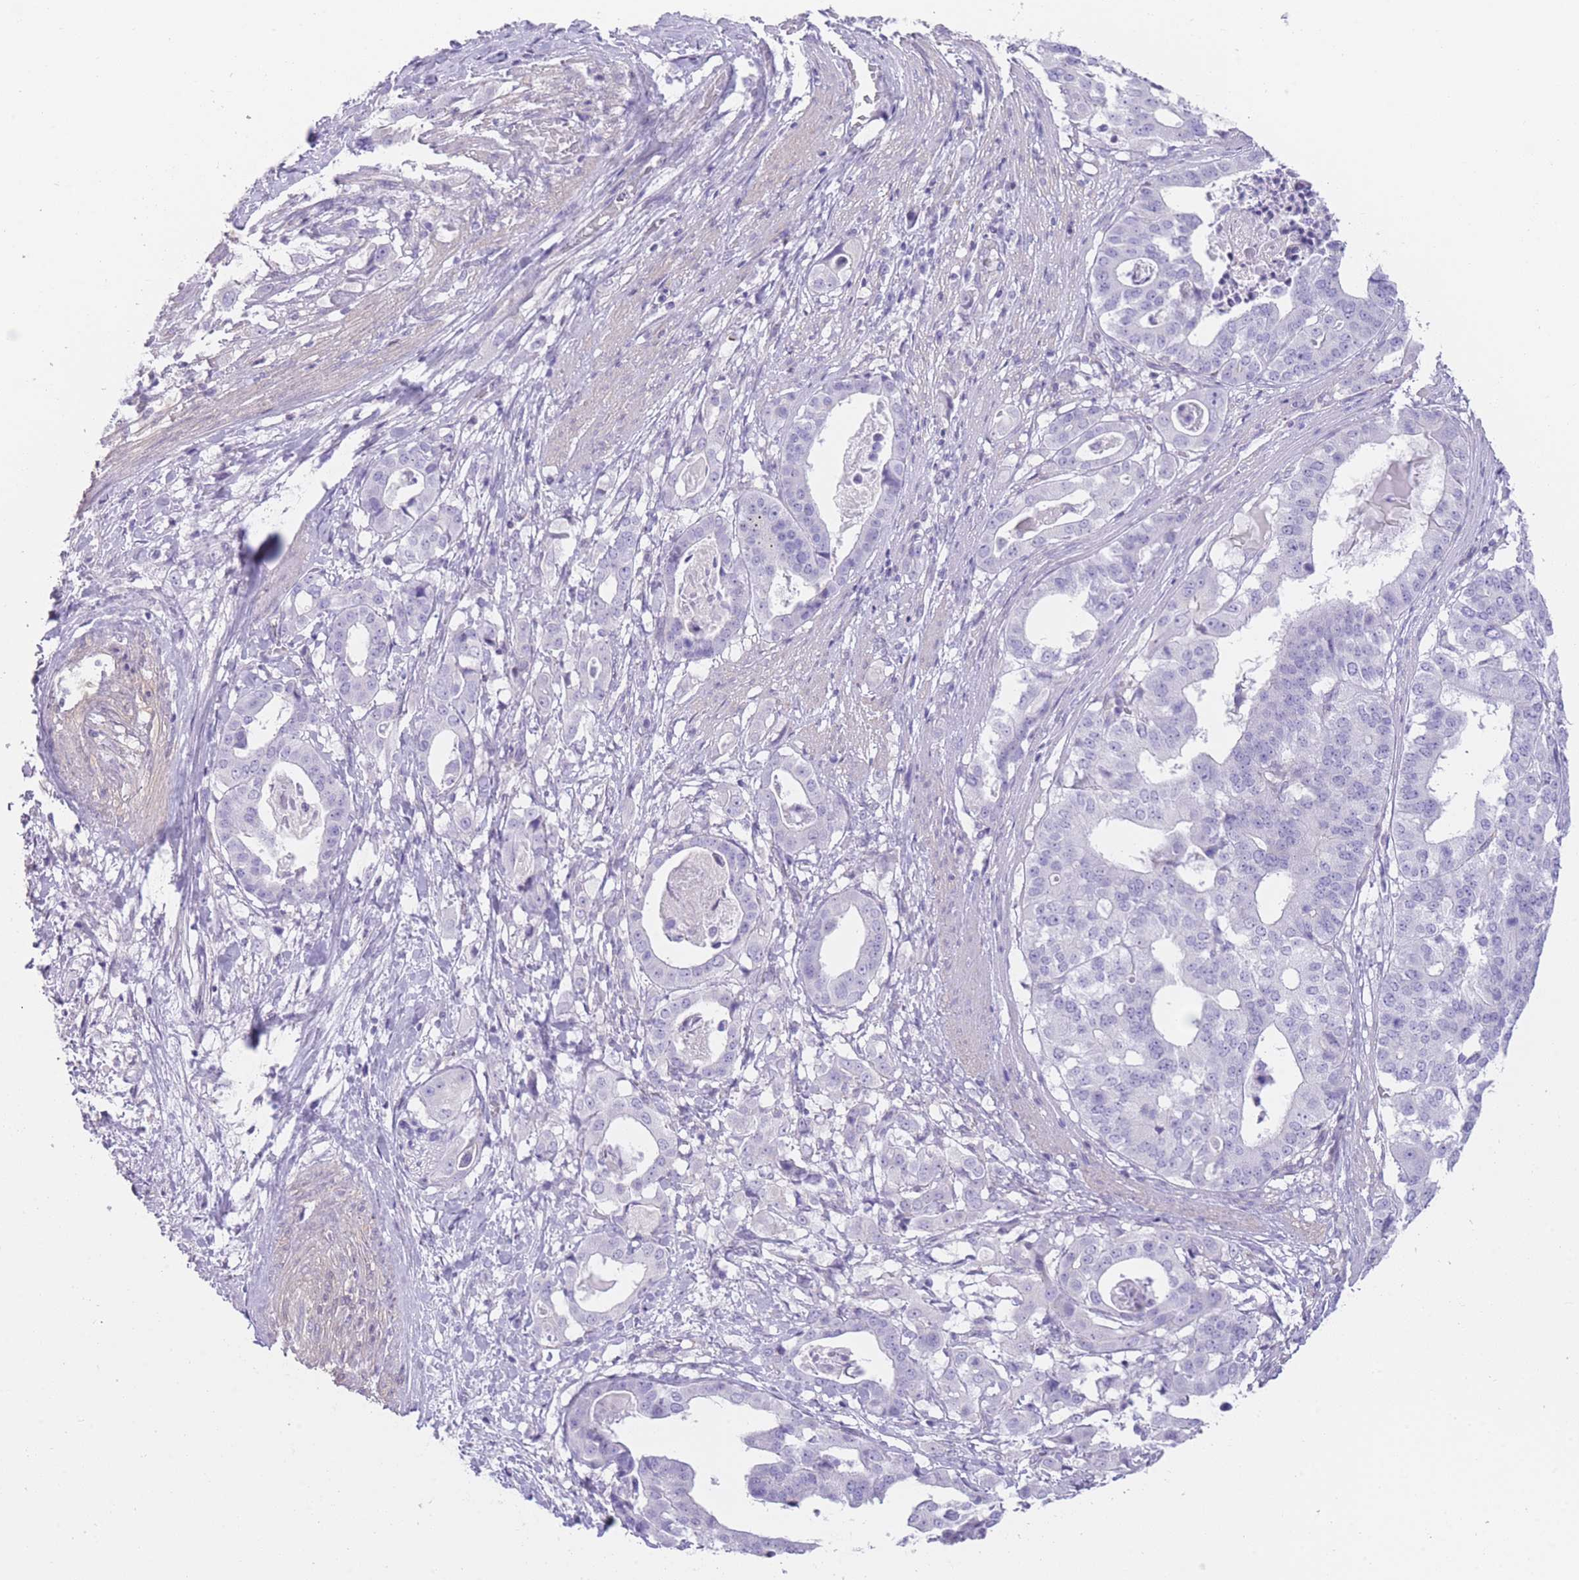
{"staining": {"intensity": "negative", "quantity": "none", "location": "none"}, "tissue": "stomach cancer", "cell_type": "Tumor cells", "image_type": "cancer", "snomed": [{"axis": "morphology", "description": "Adenocarcinoma, NOS"}, {"axis": "topography", "description": "Stomach"}], "caption": "Tumor cells show no significant protein positivity in stomach cancer. The staining is performed using DAB (3,3'-diaminobenzidine) brown chromogen with nuclei counter-stained in using hematoxylin.", "gene": "OR11H12", "patient": {"sex": "male", "age": 48}}